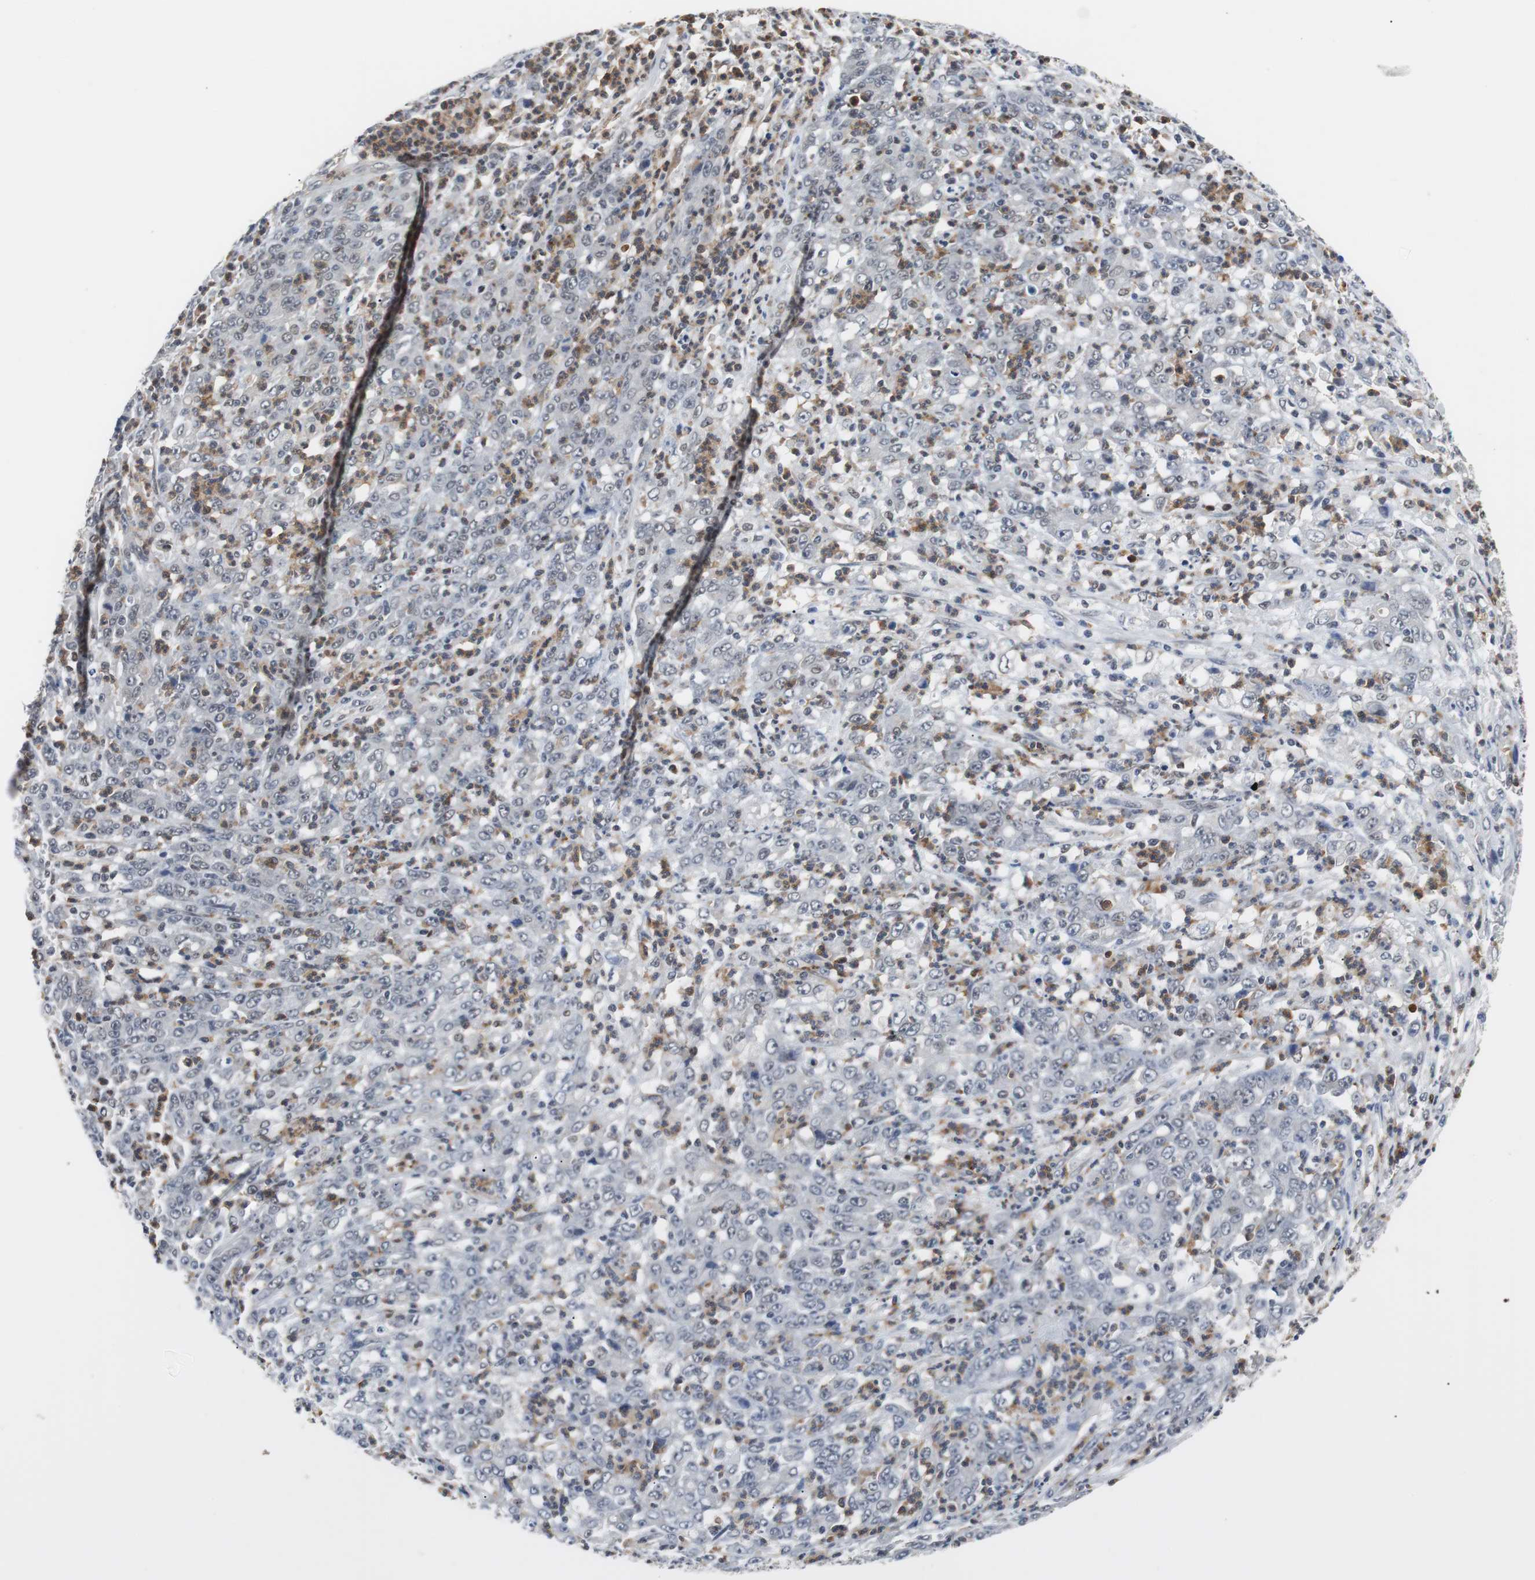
{"staining": {"intensity": "negative", "quantity": "none", "location": "none"}, "tissue": "stomach cancer", "cell_type": "Tumor cells", "image_type": "cancer", "snomed": [{"axis": "morphology", "description": "Adenocarcinoma, NOS"}, {"axis": "topography", "description": "Stomach, lower"}], "caption": "There is no significant staining in tumor cells of stomach cancer.", "gene": "SIRT1", "patient": {"sex": "female", "age": 71}}